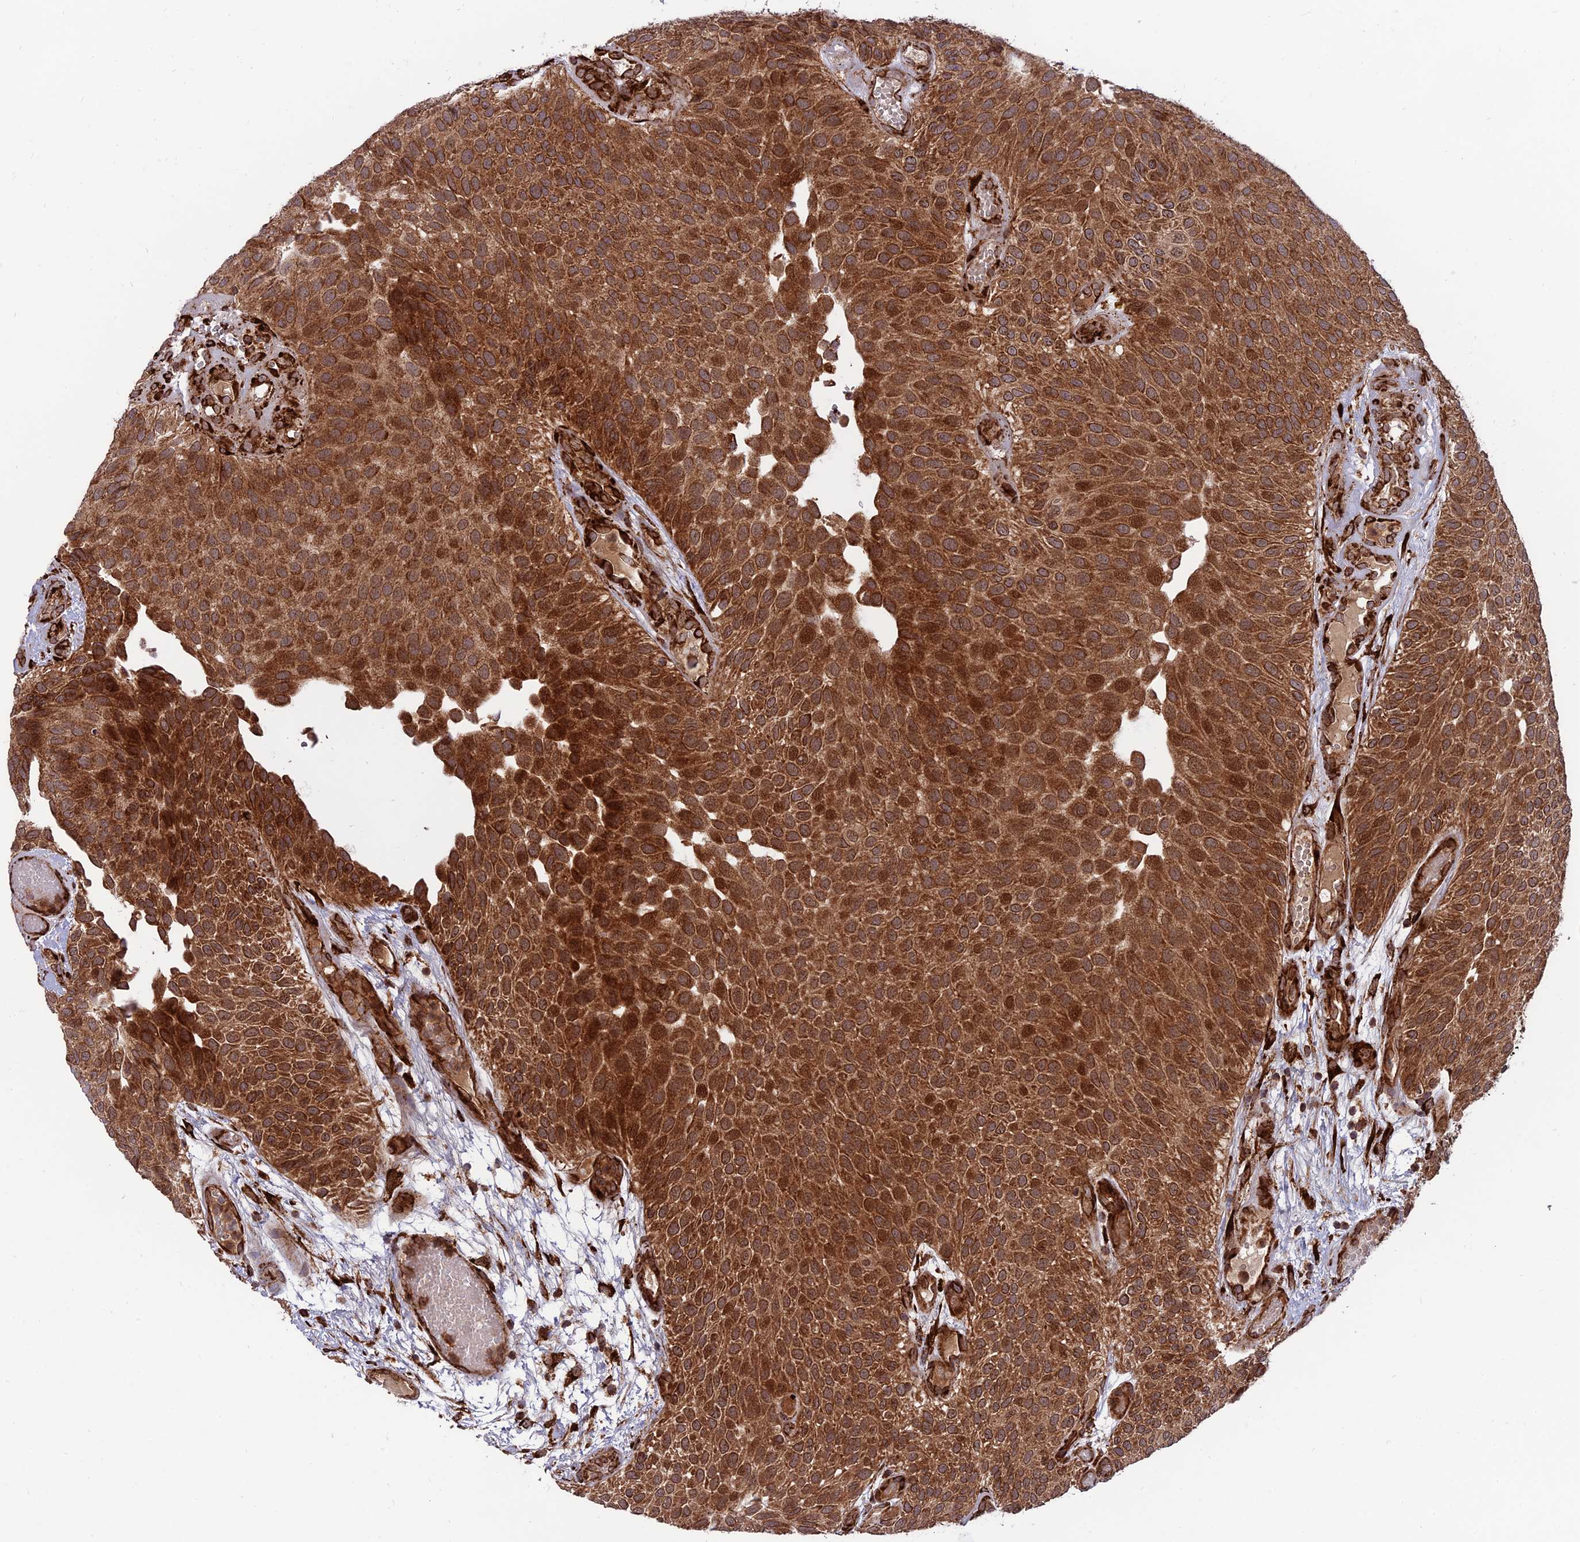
{"staining": {"intensity": "strong", "quantity": ">75%", "location": "cytoplasmic/membranous"}, "tissue": "urothelial cancer", "cell_type": "Tumor cells", "image_type": "cancer", "snomed": [{"axis": "morphology", "description": "Urothelial carcinoma, Low grade"}, {"axis": "topography", "description": "Urinary bladder"}], "caption": "About >75% of tumor cells in human urothelial cancer demonstrate strong cytoplasmic/membranous protein expression as visualized by brown immunohistochemical staining.", "gene": "CRTAP", "patient": {"sex": "male", "age": 89}}